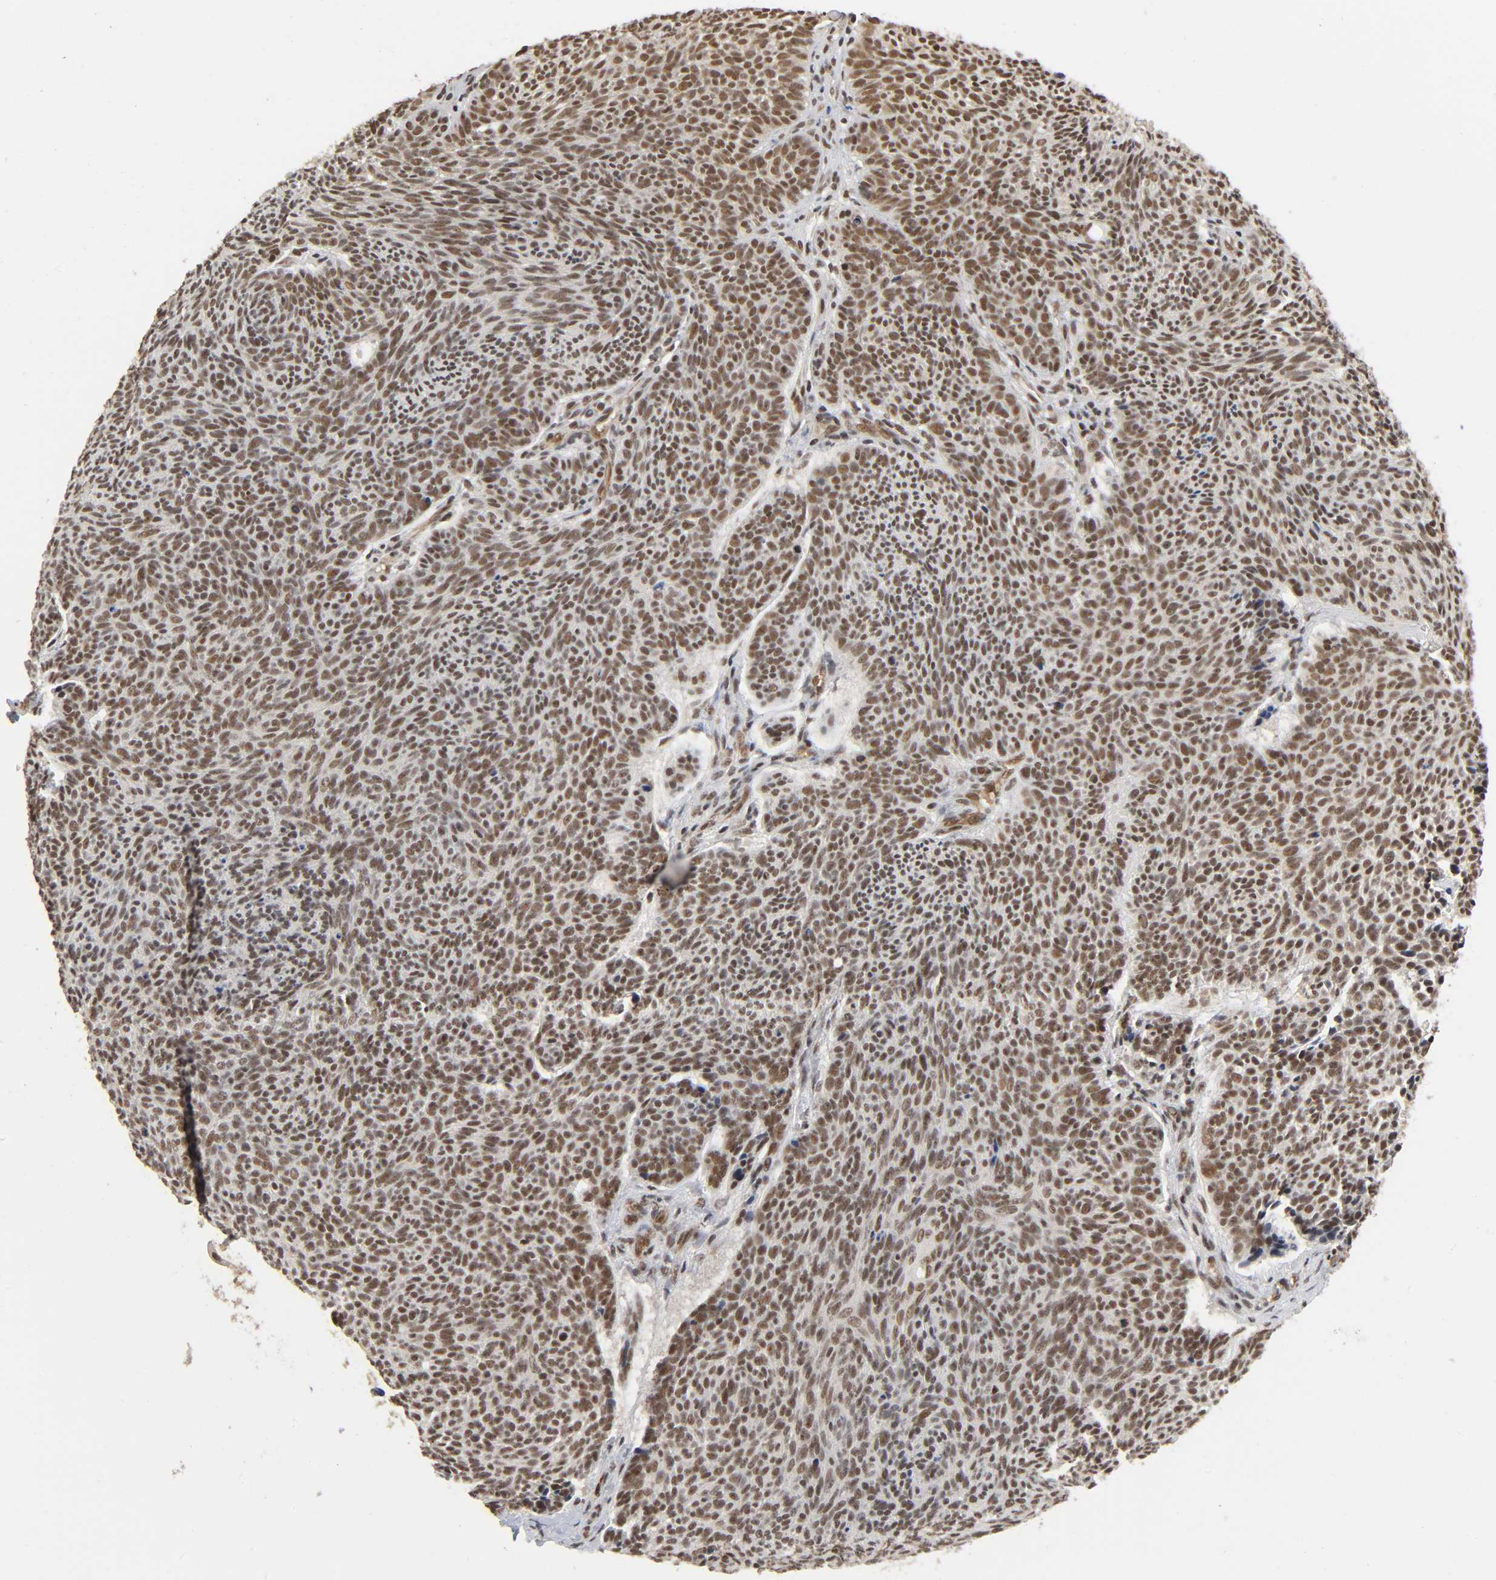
{"staining": {"intensity": "moderate", "quantity": ">75%", "location": "cytoplasmic/membranous,nuclear"}, "tissue": "skin cancer", "cell_type": "Tumor cells", "image_type": "cancer", "snomed": [{"axis": "morphology", "description": "Basal cell carcinoma"}, {"axis": "topography", "description": "Skin"}], "caption": "An IHC image of neoplastic tissue is shown. Protein staining in brown labels moderate cytoplasmic/membranous and nuclear positivity in skin cancer within tumor cells. Nuclei are stained in blue.", "gene": "ZNF384", "patient": {"sex": "male", "age": 84}}